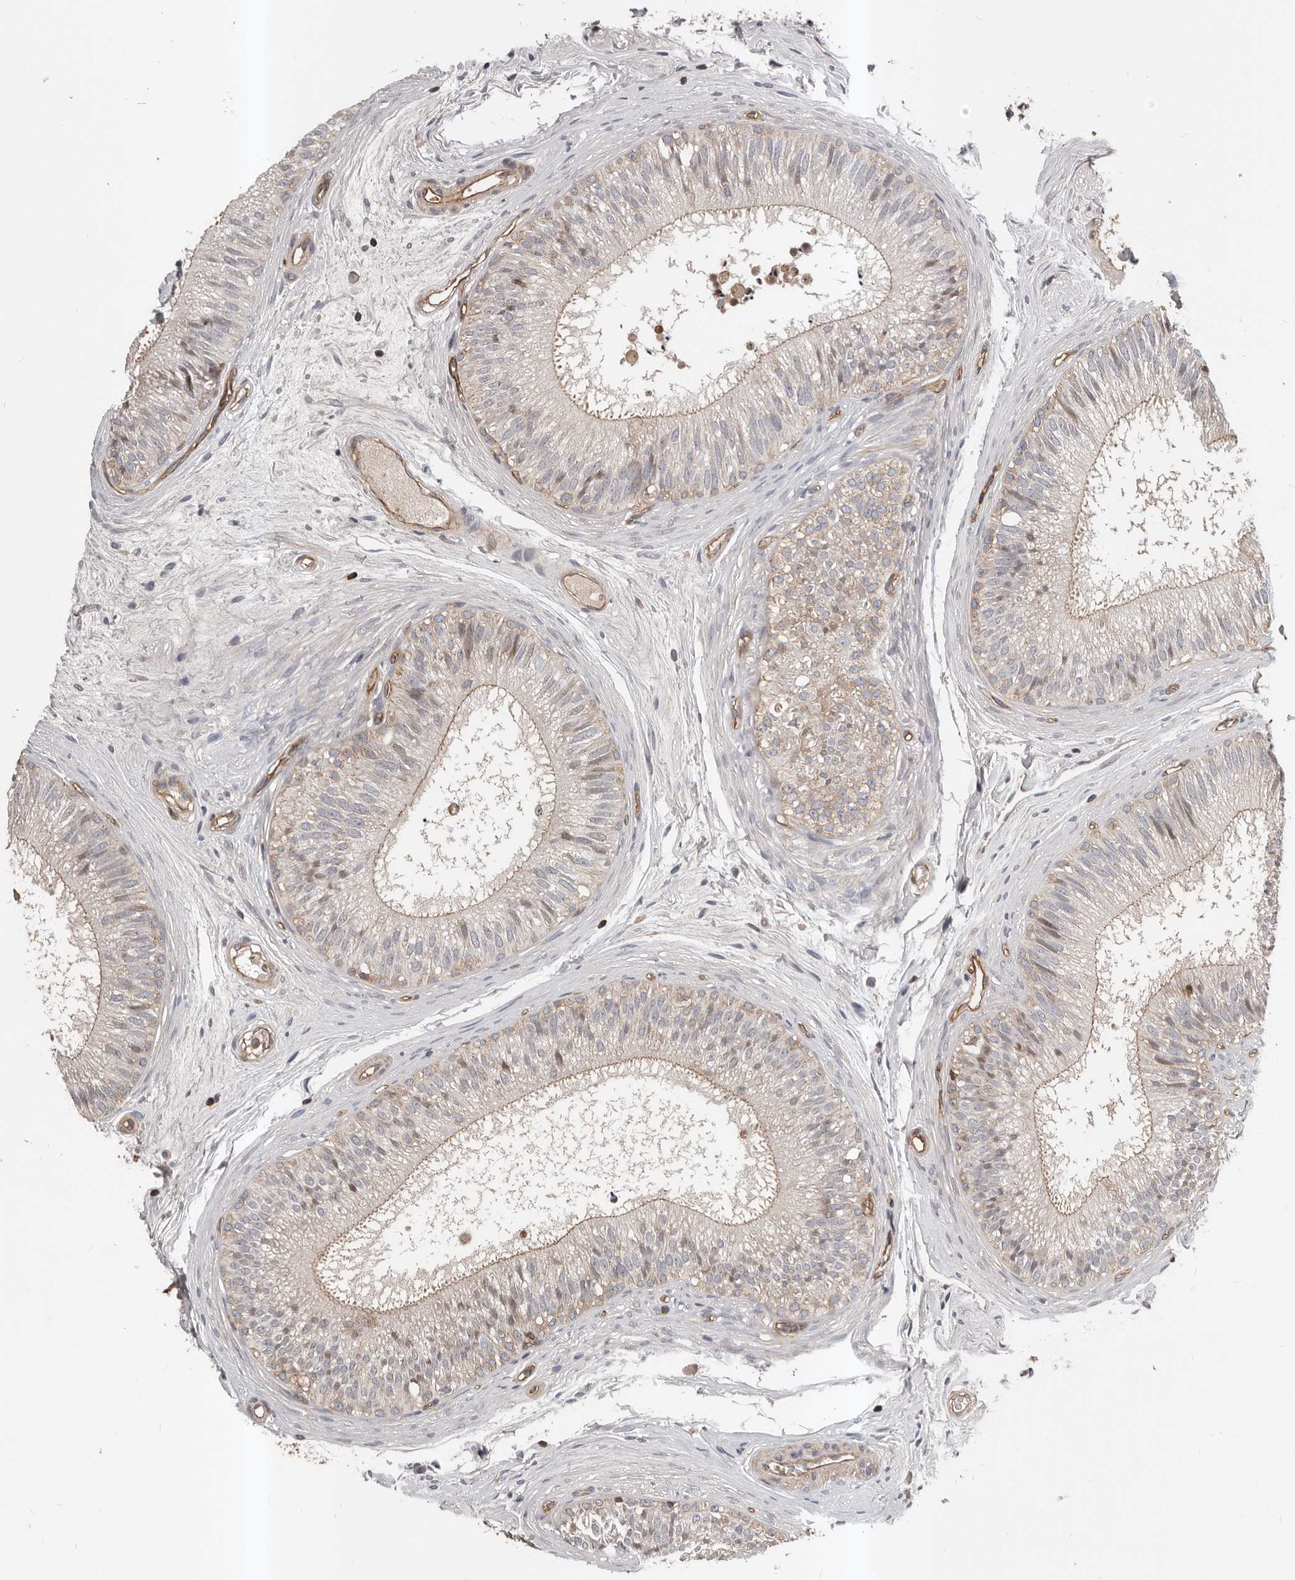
{"staining": {"intensity": "moderate", "quantity": "25%-75%", "location": "cytoplasmic/membranous"}, "tissue": "epididymis", "cell_type": "Glandular cells", "image_type": "normal", "snomed": [{"axis": "morphology", "description": "Normal tissue, NOS"}, {"axis": "topography", "description": "Epididymis"}], "caption": "Epididymis stained with a brown dye shows moderate cytoplasmic/membranous positive staining in approximately 25%-75% of glandular cells.", "gene": "PNRC2", "patient": {"sex": "male", "age": 29}}